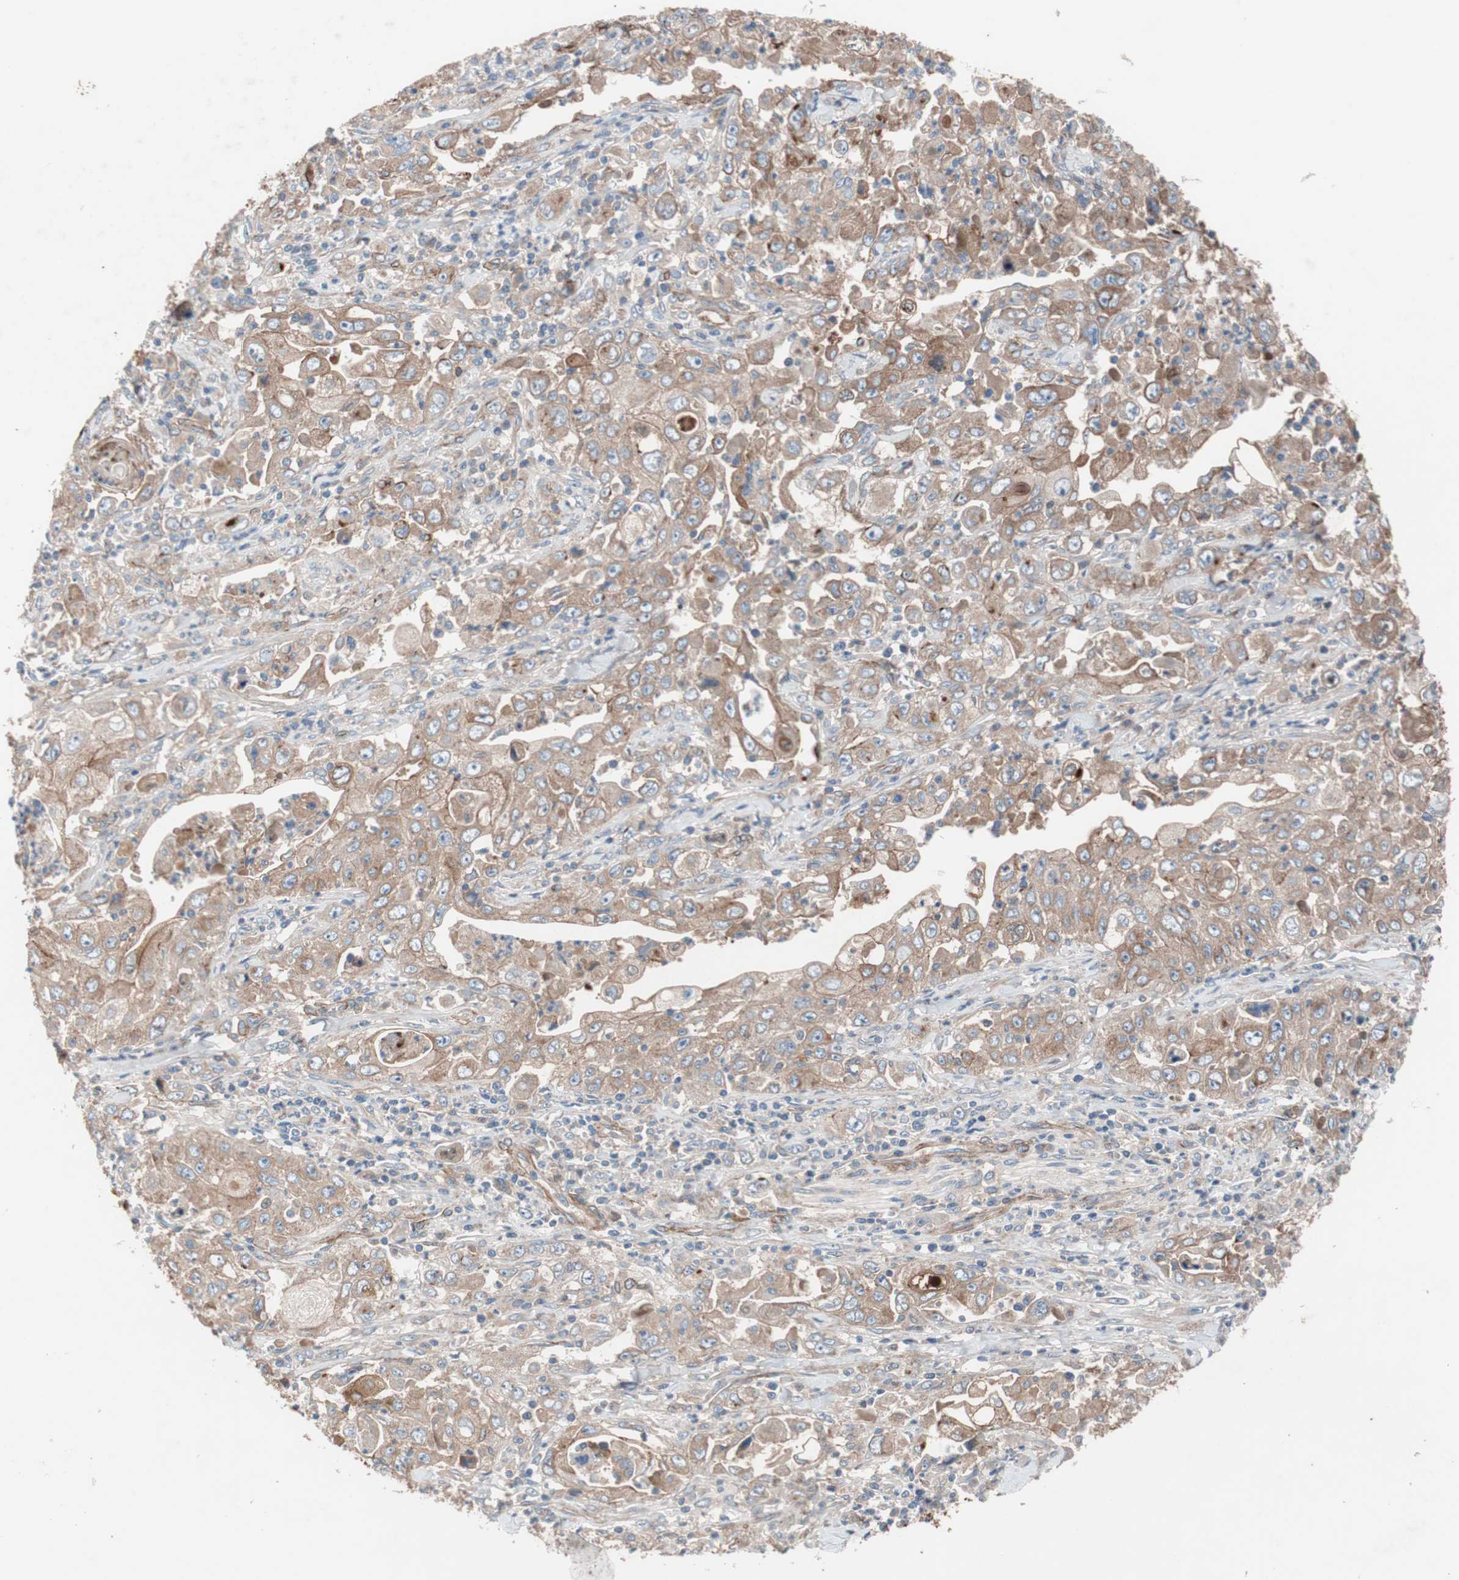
{"staining": {"intensity": "moderate", "quantity": ">75%", "location": "cytoplasmic/membranous"}, "tissue": "pancreatic cancer", "cell_type": "Tumor cells", "image_type": "cancer", "snomed": [{"axis": "morphology", "description": "Adenocarcinoma, NOS"}, {"axis": "topography", "description": "Pancreas"}], "caption": "Pancreatic cancer (adenocarcinoma) was stained to show a protein in brown. There is medium levels of moderate cytoplasmic/membranous positivity in about >75% of tumor cells. (DAB (3,3'-diaminobenzidine) IHC with brightfield microscopy, high magnification).", "gene": "SPINT1", "patient": {"sex": "male", "age": 70}}